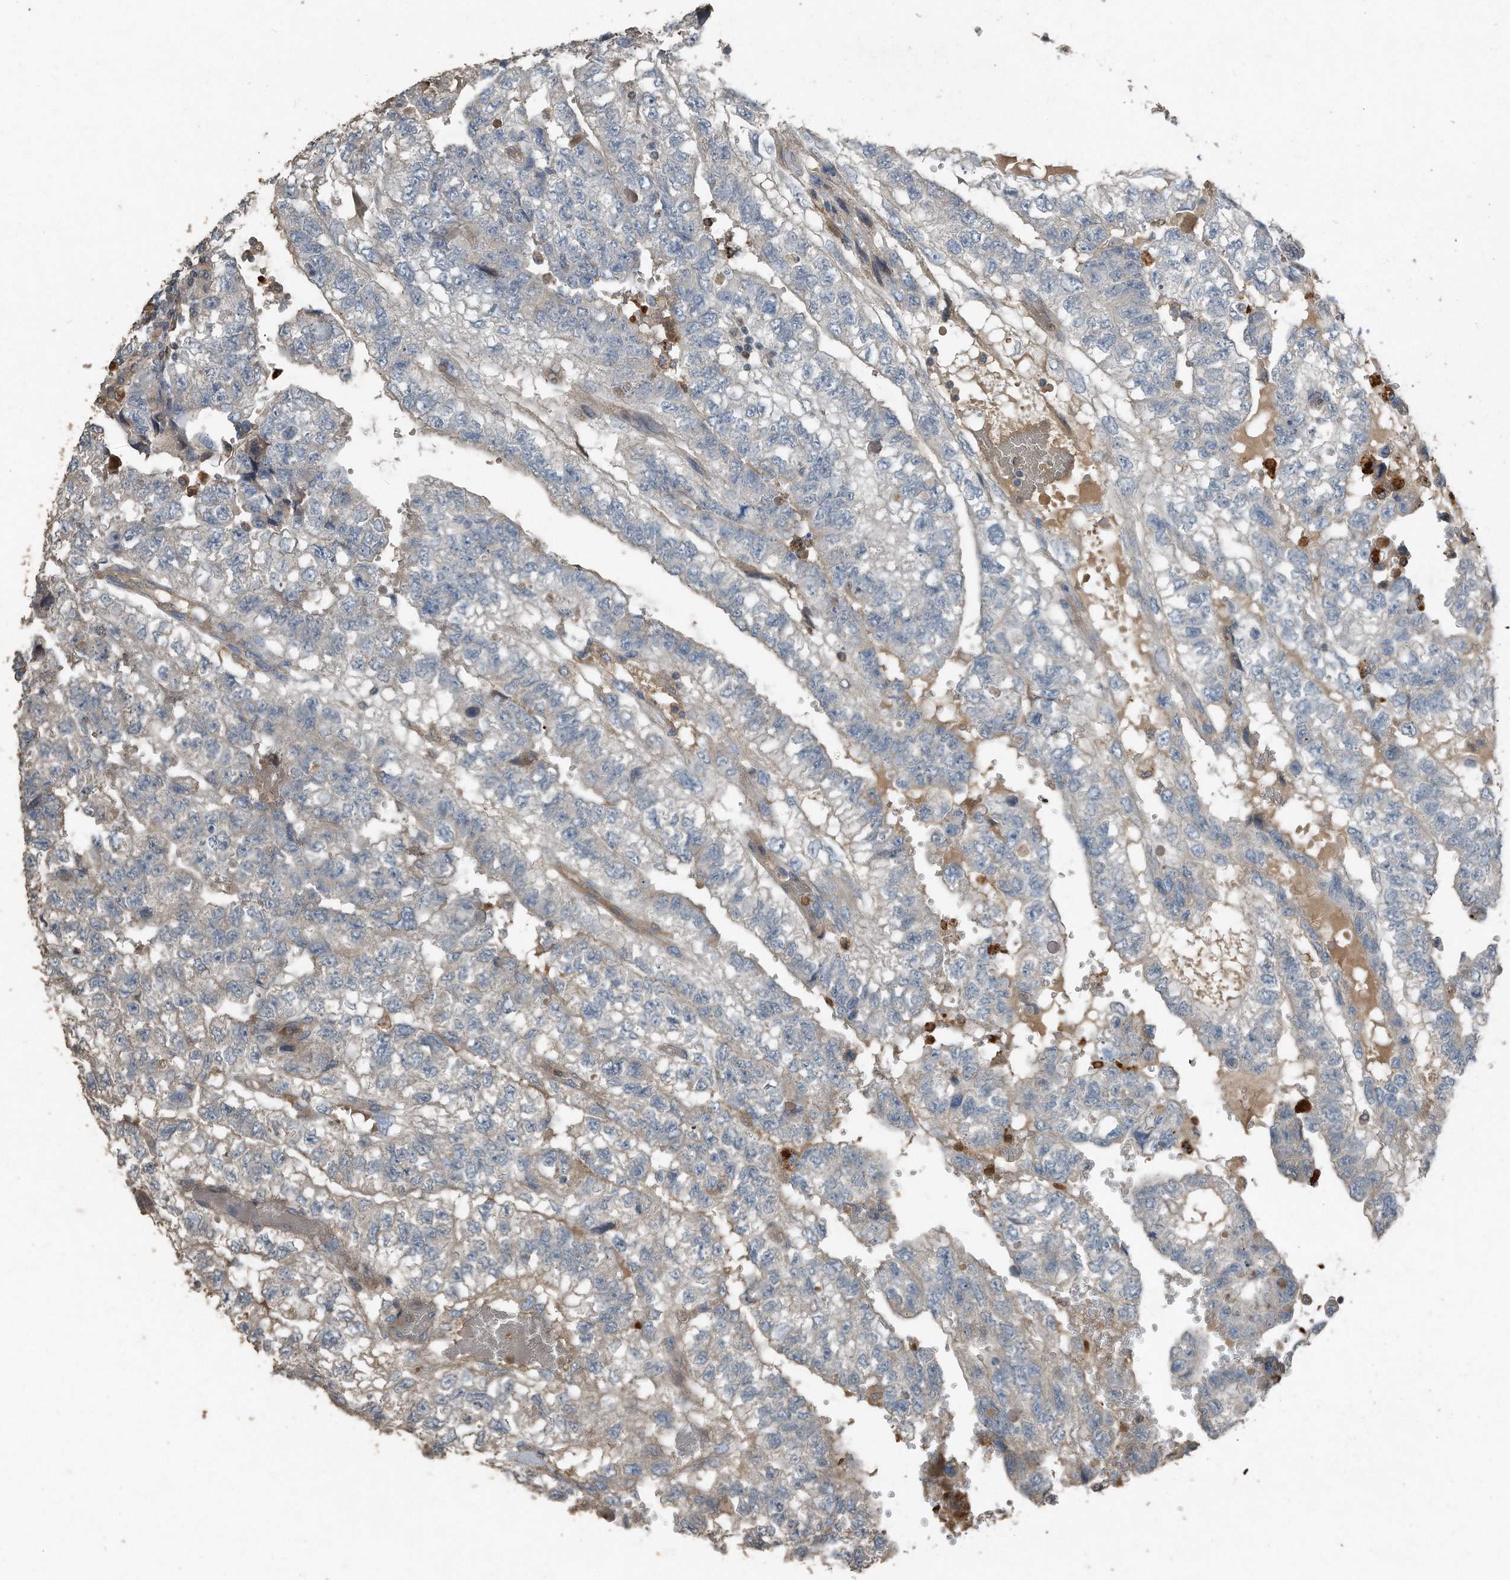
{"staining": {"intensity": "negative", "quantity": "none", "location": "none"}, "tissue": "testis cancer", "cell_type": "Tumor cells", "image_type": "cancer", "snomed": [{"axis": "morphology", "description": "Carcinoma, Embryonal, NOS"}, {"axis": "topography", "description": "Testis"}], "caption": "Immunohistochemistry (IHC) micrograph of human testis embryonal carcinoma stained for a protein (brown), which displays no expression in tumor cells. (Stains: DAB (3,3'-diaminobenzidine) immunohistochemistry (IHC) with hematoxylin counter stain, Microscopy: brightfield microscopy at high magnification).", "gene": "C9", "patient": {"sex": "male", "age": 36}}